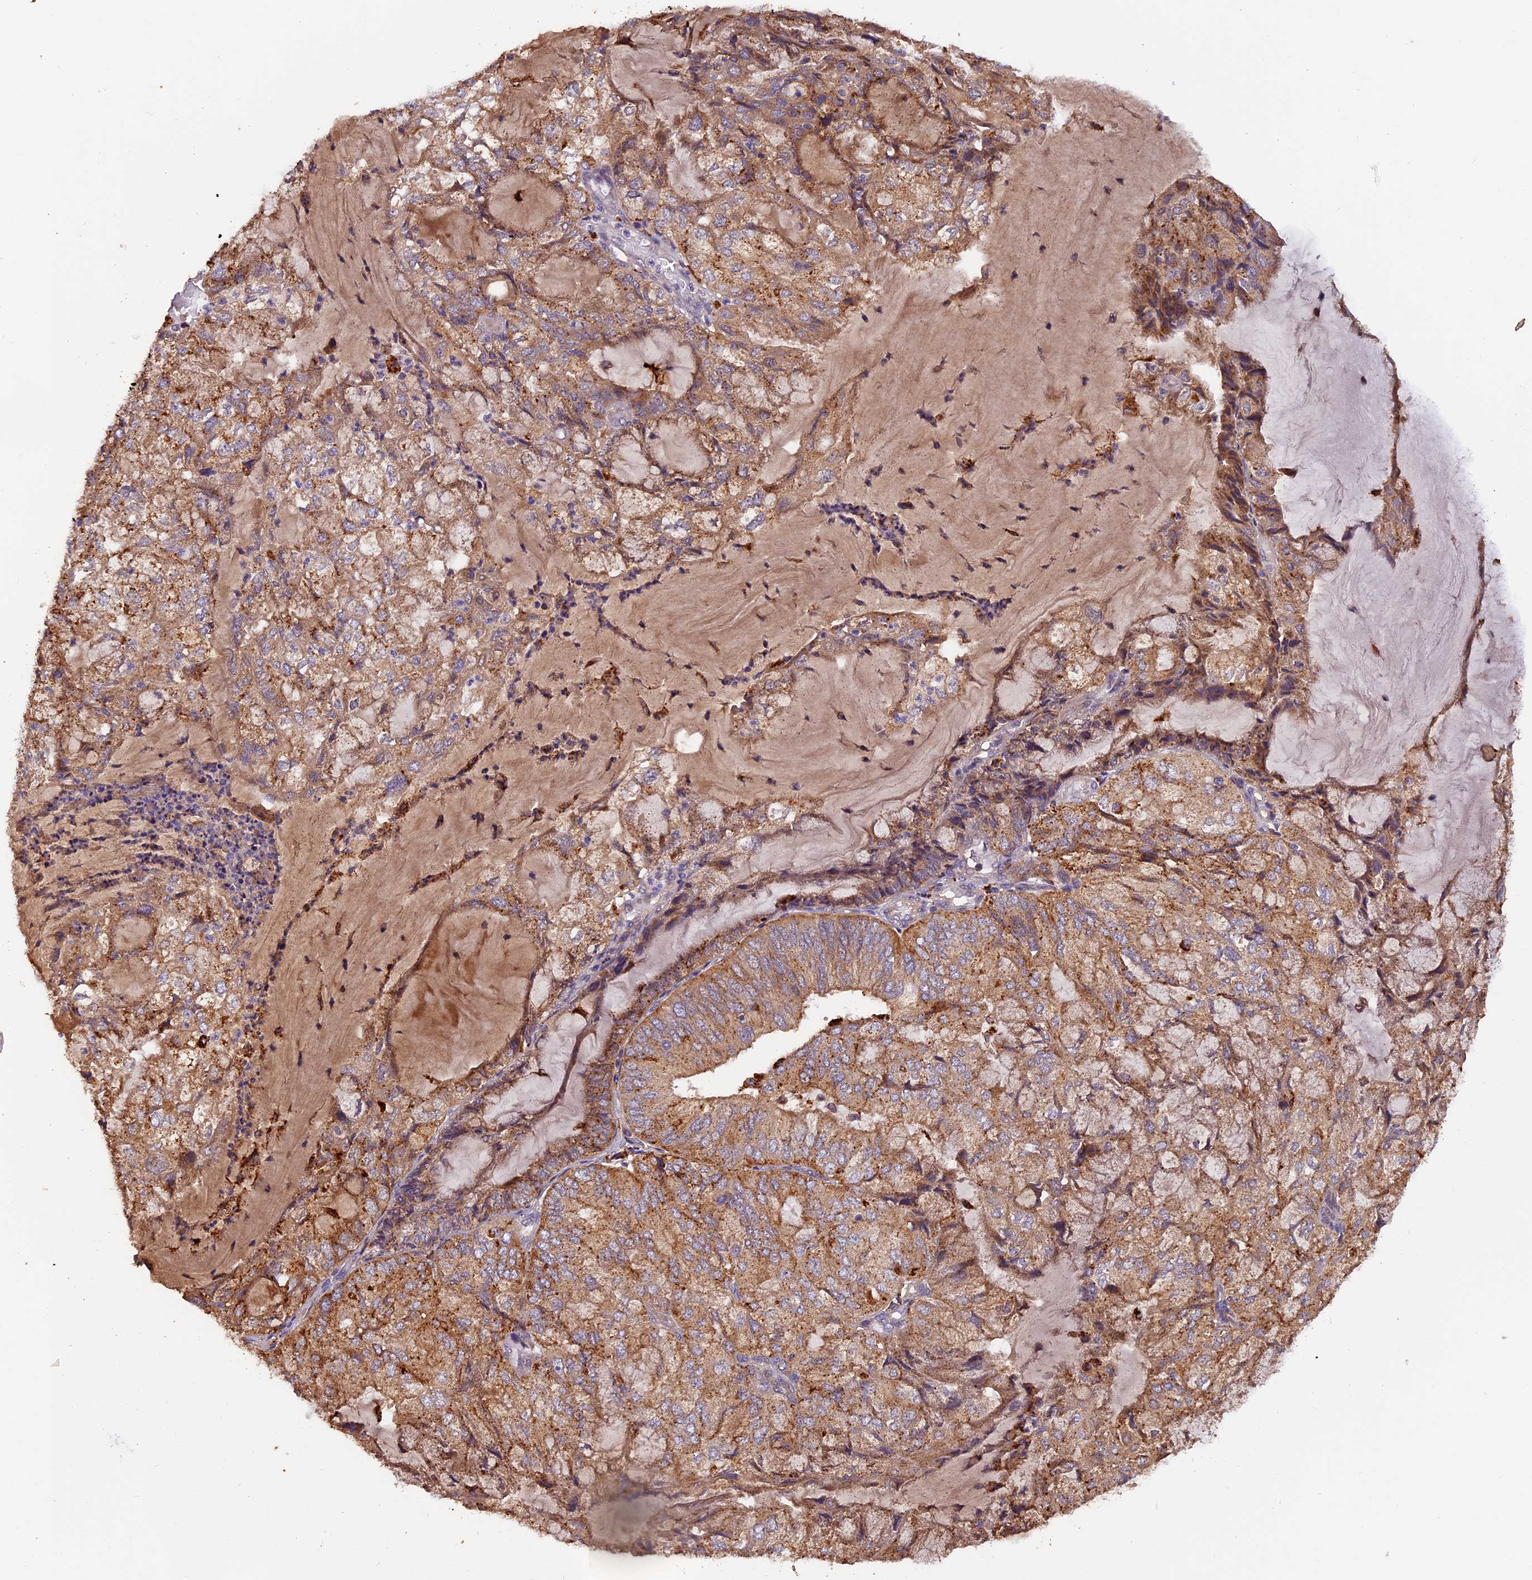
{"staining": {"intensity": "moderate", "quantity": ">75%", "location": "cytoplasmic/membranous"}, "tissue": "endometrial cancer", "cell_type": "Tumor cells", "image_type": "cancer", "snomed": [{"axis": "morphology", "description": "Adenocarcinoma, NOS"}, {"axis": "topography", "description": "Endometrium"}], "caption": "Moderate cytoplasmic/membranous staining for a protein is present in approximately >75% of tumor cells of adenocarcinoma (endometrial) using immunohistochemistry (IHC).", "gene": "COPE", "patient": {"sex": "female", "age": 81}}